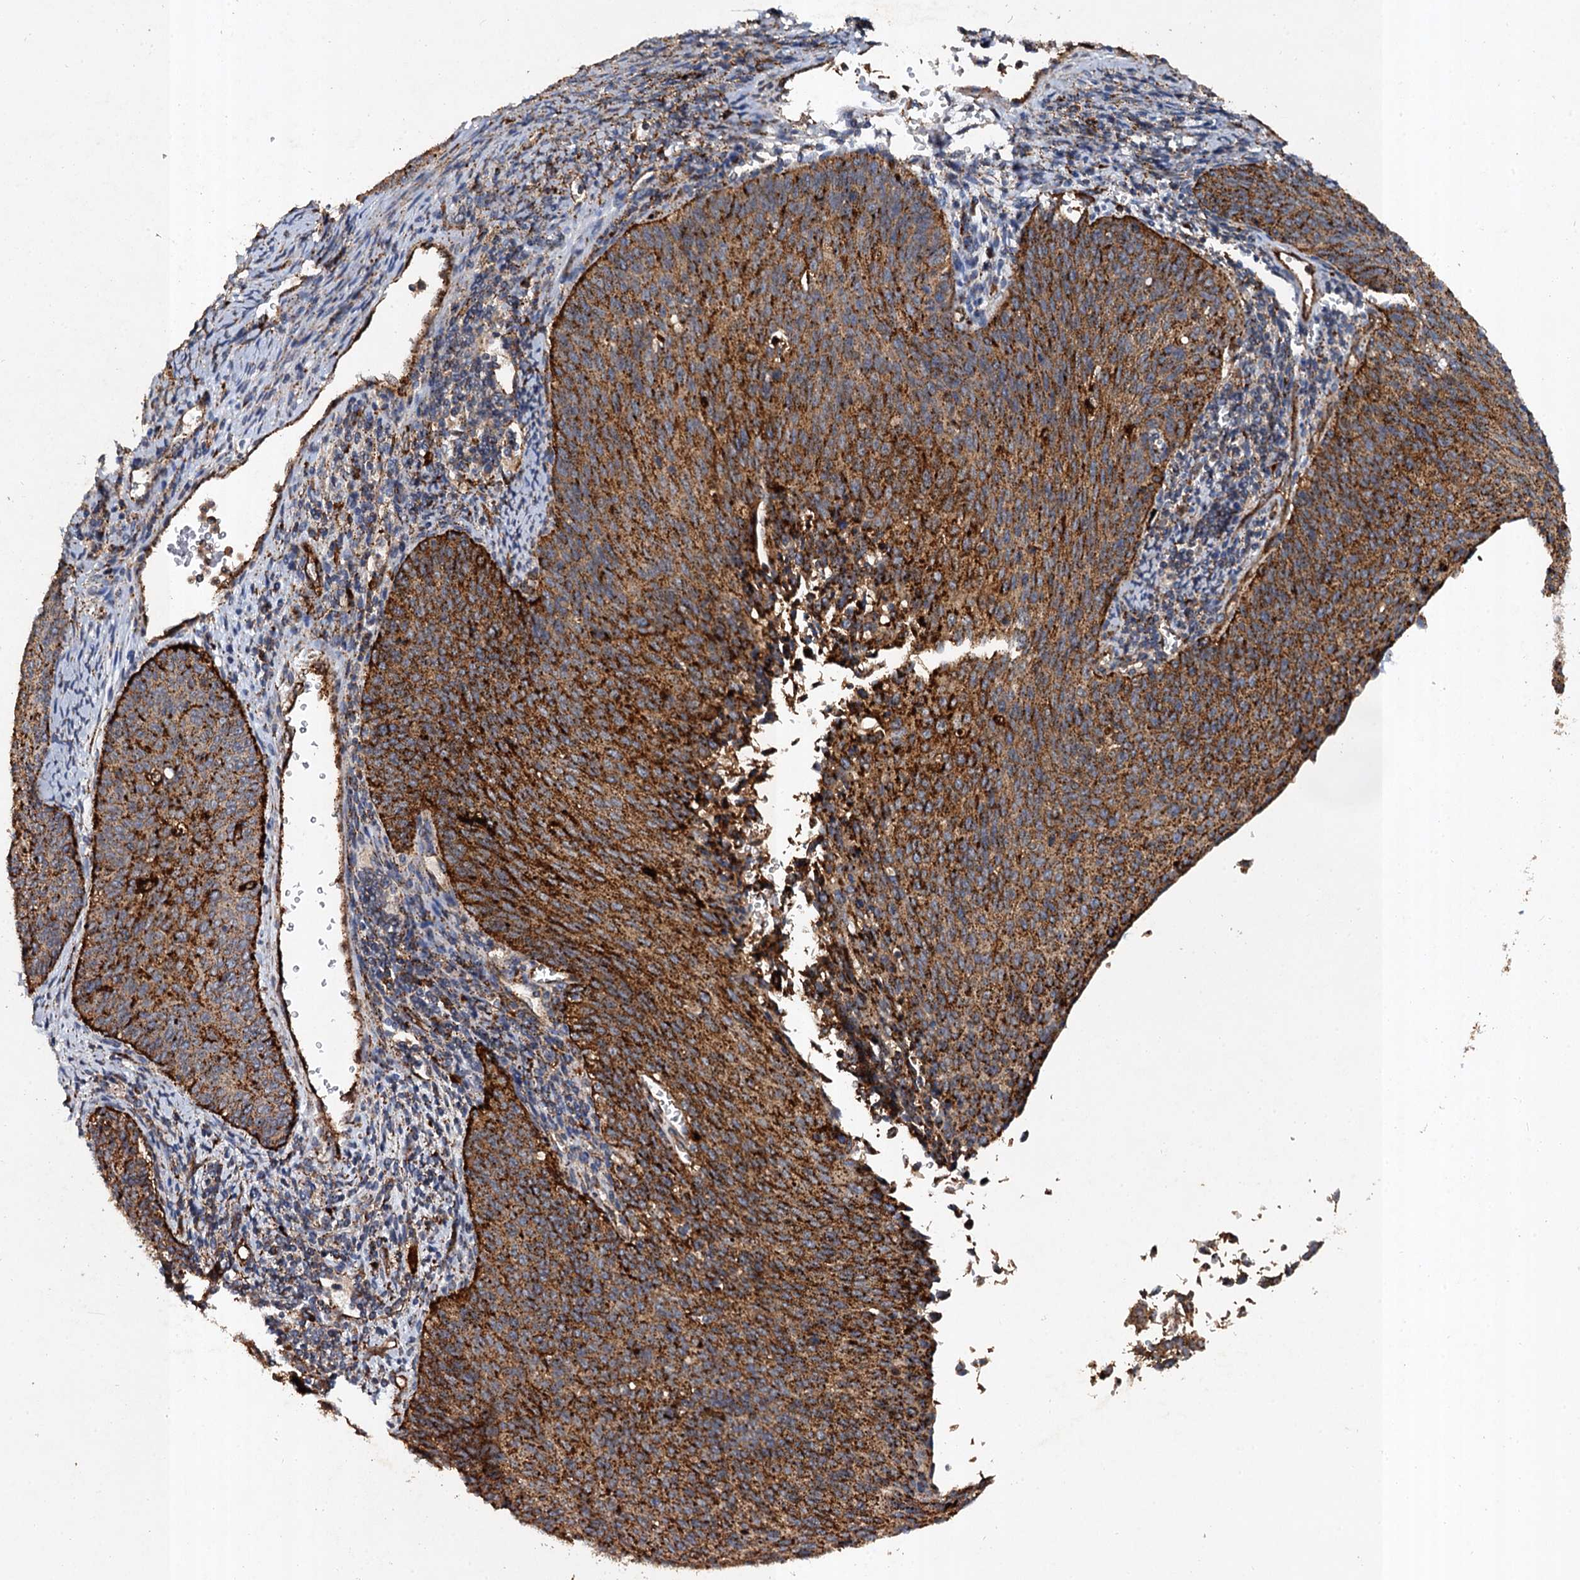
{"staining": {"intensity": "strong", "quantity": ">75%", "location": "cytoplasmic/membranous"}, "tissue": "cervical cancer", "cell_type": "Tumor cells", "image_type": "cancer", "snomed": [{"axis": "morphology", "description": "Squamous cell carcinoma, NOS"}, {"axis": "topography", "description": "Cervix"}], "caption": "Cervical cancer (squamous cell carcinoma) stained with DAB IHC shows high levels of strong cytoplasmic/membranous staining in about >75% of tumor cells.", "gene": "GBA1", "patient": {"sex": "female", "age": 55}}